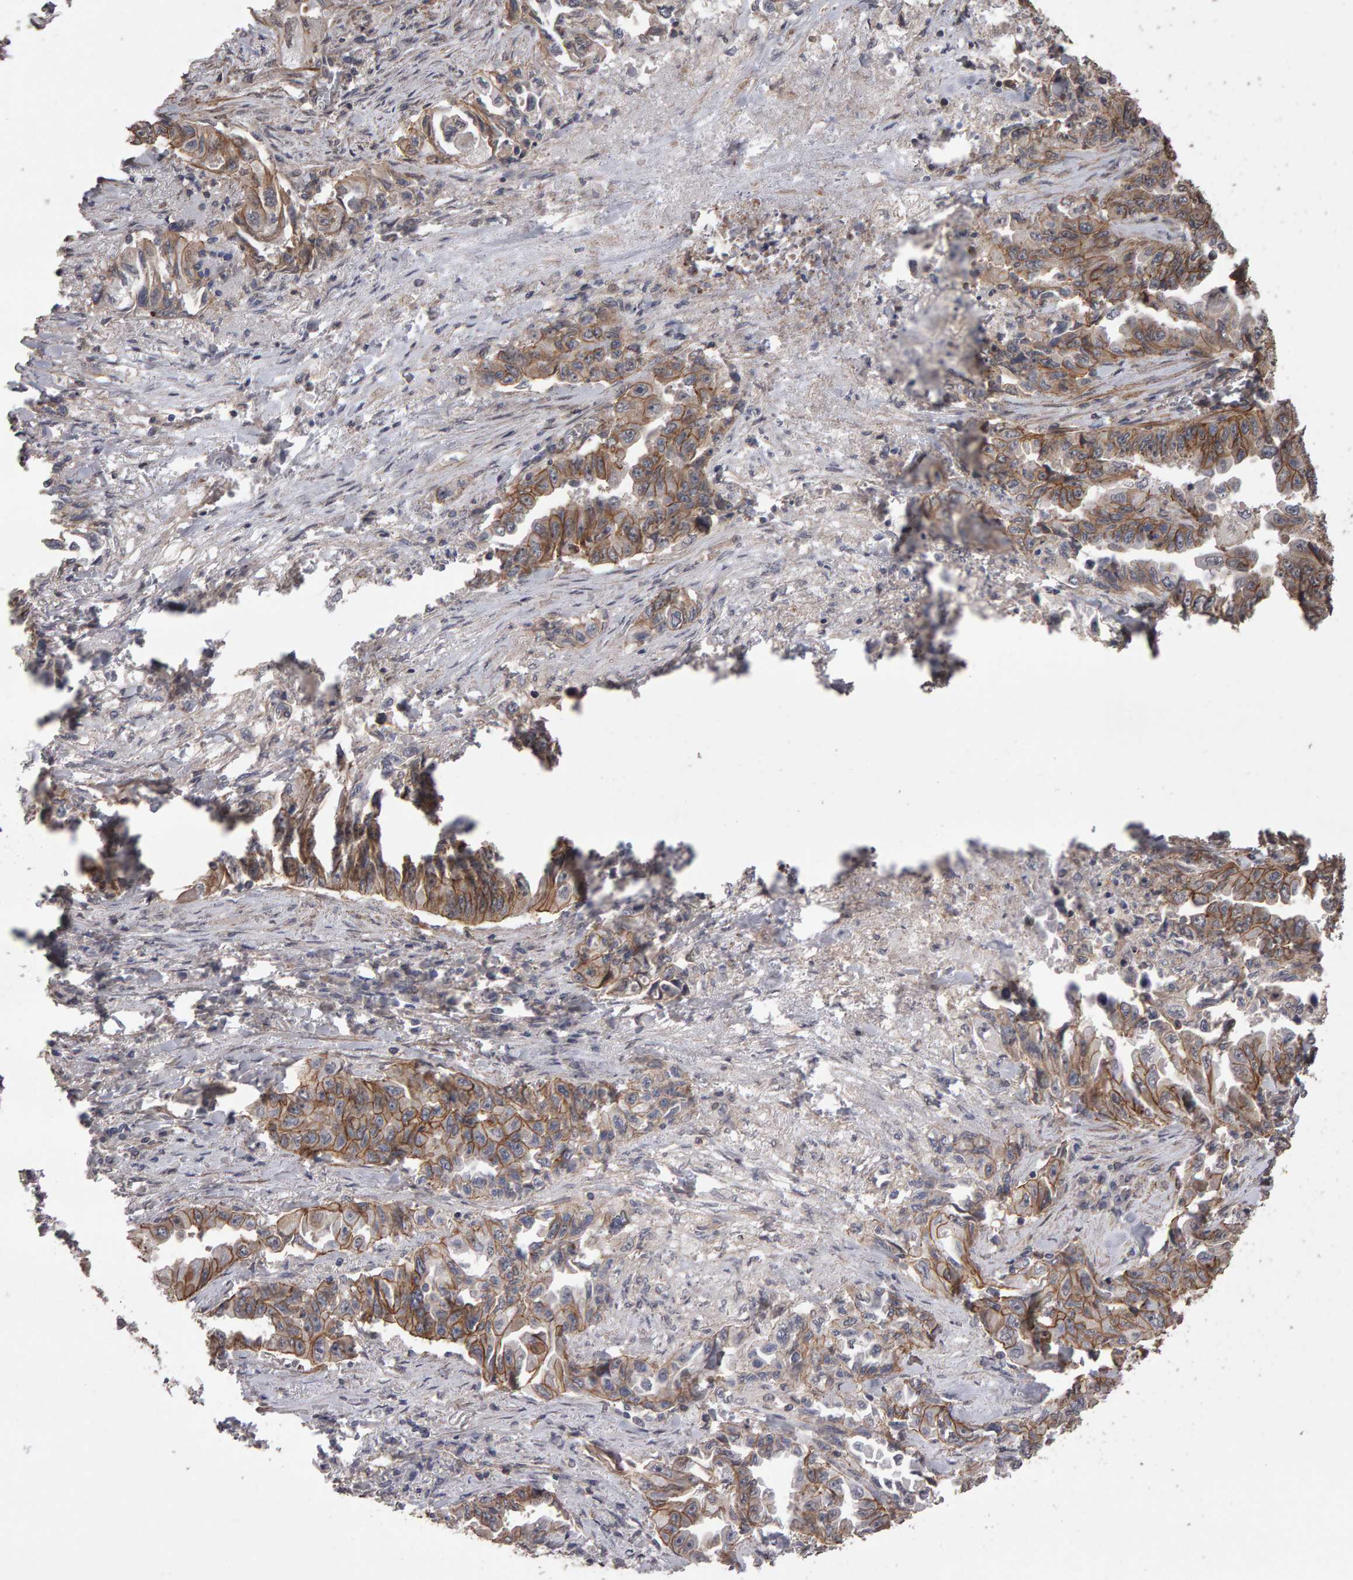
{"staining": {"intensity": "strong", "quantity": ">75%", "location": "cytoplasmic/membranous"}, "tissue": "lung cancer", "cell_type": "Tumor cells", "image_type": "cancer", "snomed": [{"axis": "morphology", "description": "Adenocarcinoma, NOS"}, {"axis": "topography", "description": "Lung"}], "caption": "Human lung cancer stained with a protein marker demonstrates strong staining in tumor cells.", "gene": "SCRIB", "patient": {"sex": "female", "age": 51}}